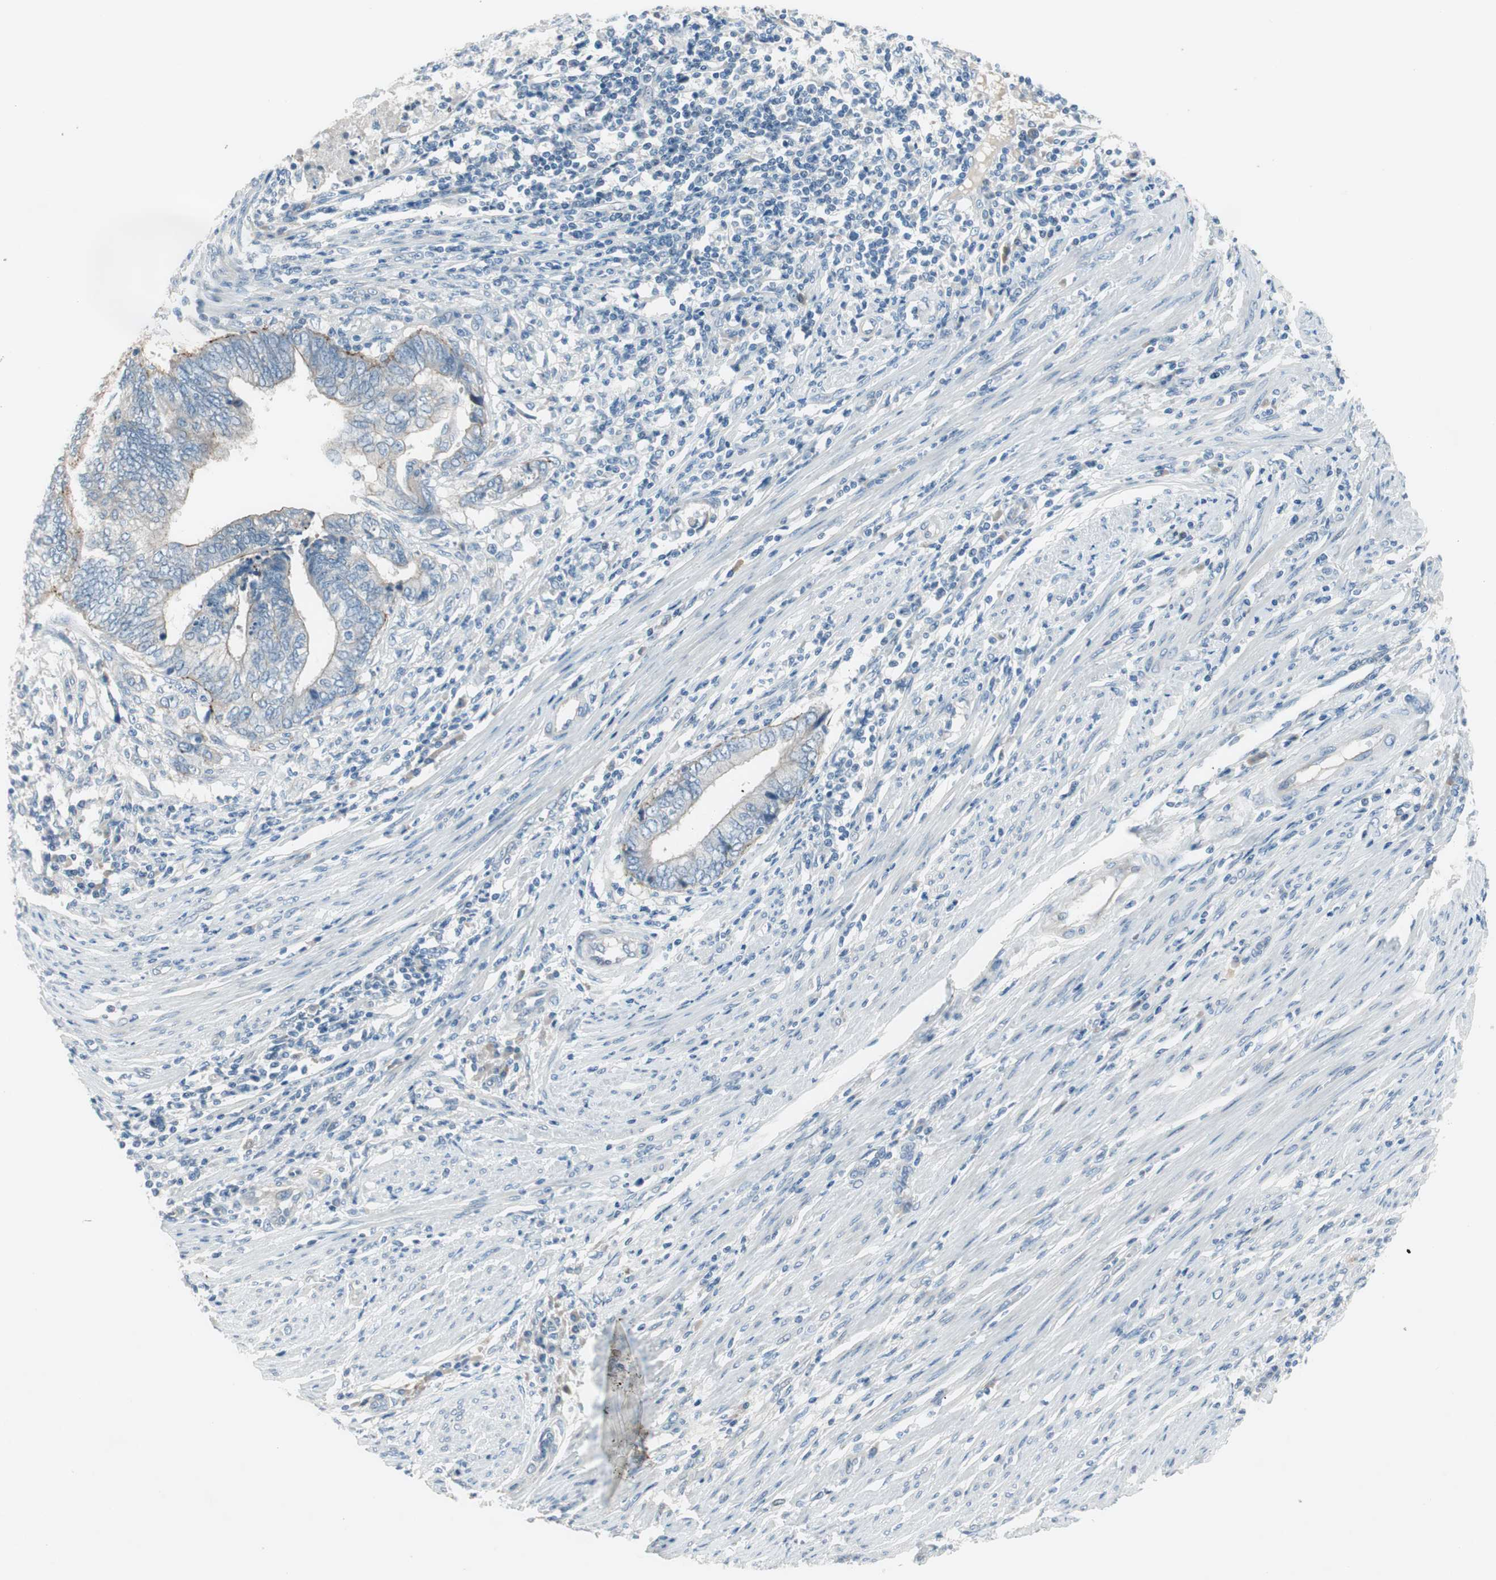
{"staining": {"intensity": "weak", "quantity": "<25%", "location": "cytoplasmic/membranous"}, "tissue": "endometrial cancer", "cell_type": "Tumor cells", "image_type": "cancer", "snomed": [{"axis": "morphology", "description": "Adenocarcinoma, NOS"}, {"axis": "topography", "description": "Uterus"}, {"axis": "topography", "description": "Endometrium"}], "caption": "IHC image of neoplastic tissue: human endometrial adenocarcinoma stained with DAB (3,3'-diaminobenzidine) demonstrates no significant protein positivity in tumor cells.", "gene": "PRRG4", "patient": {"sex": "female", "age": 70}}